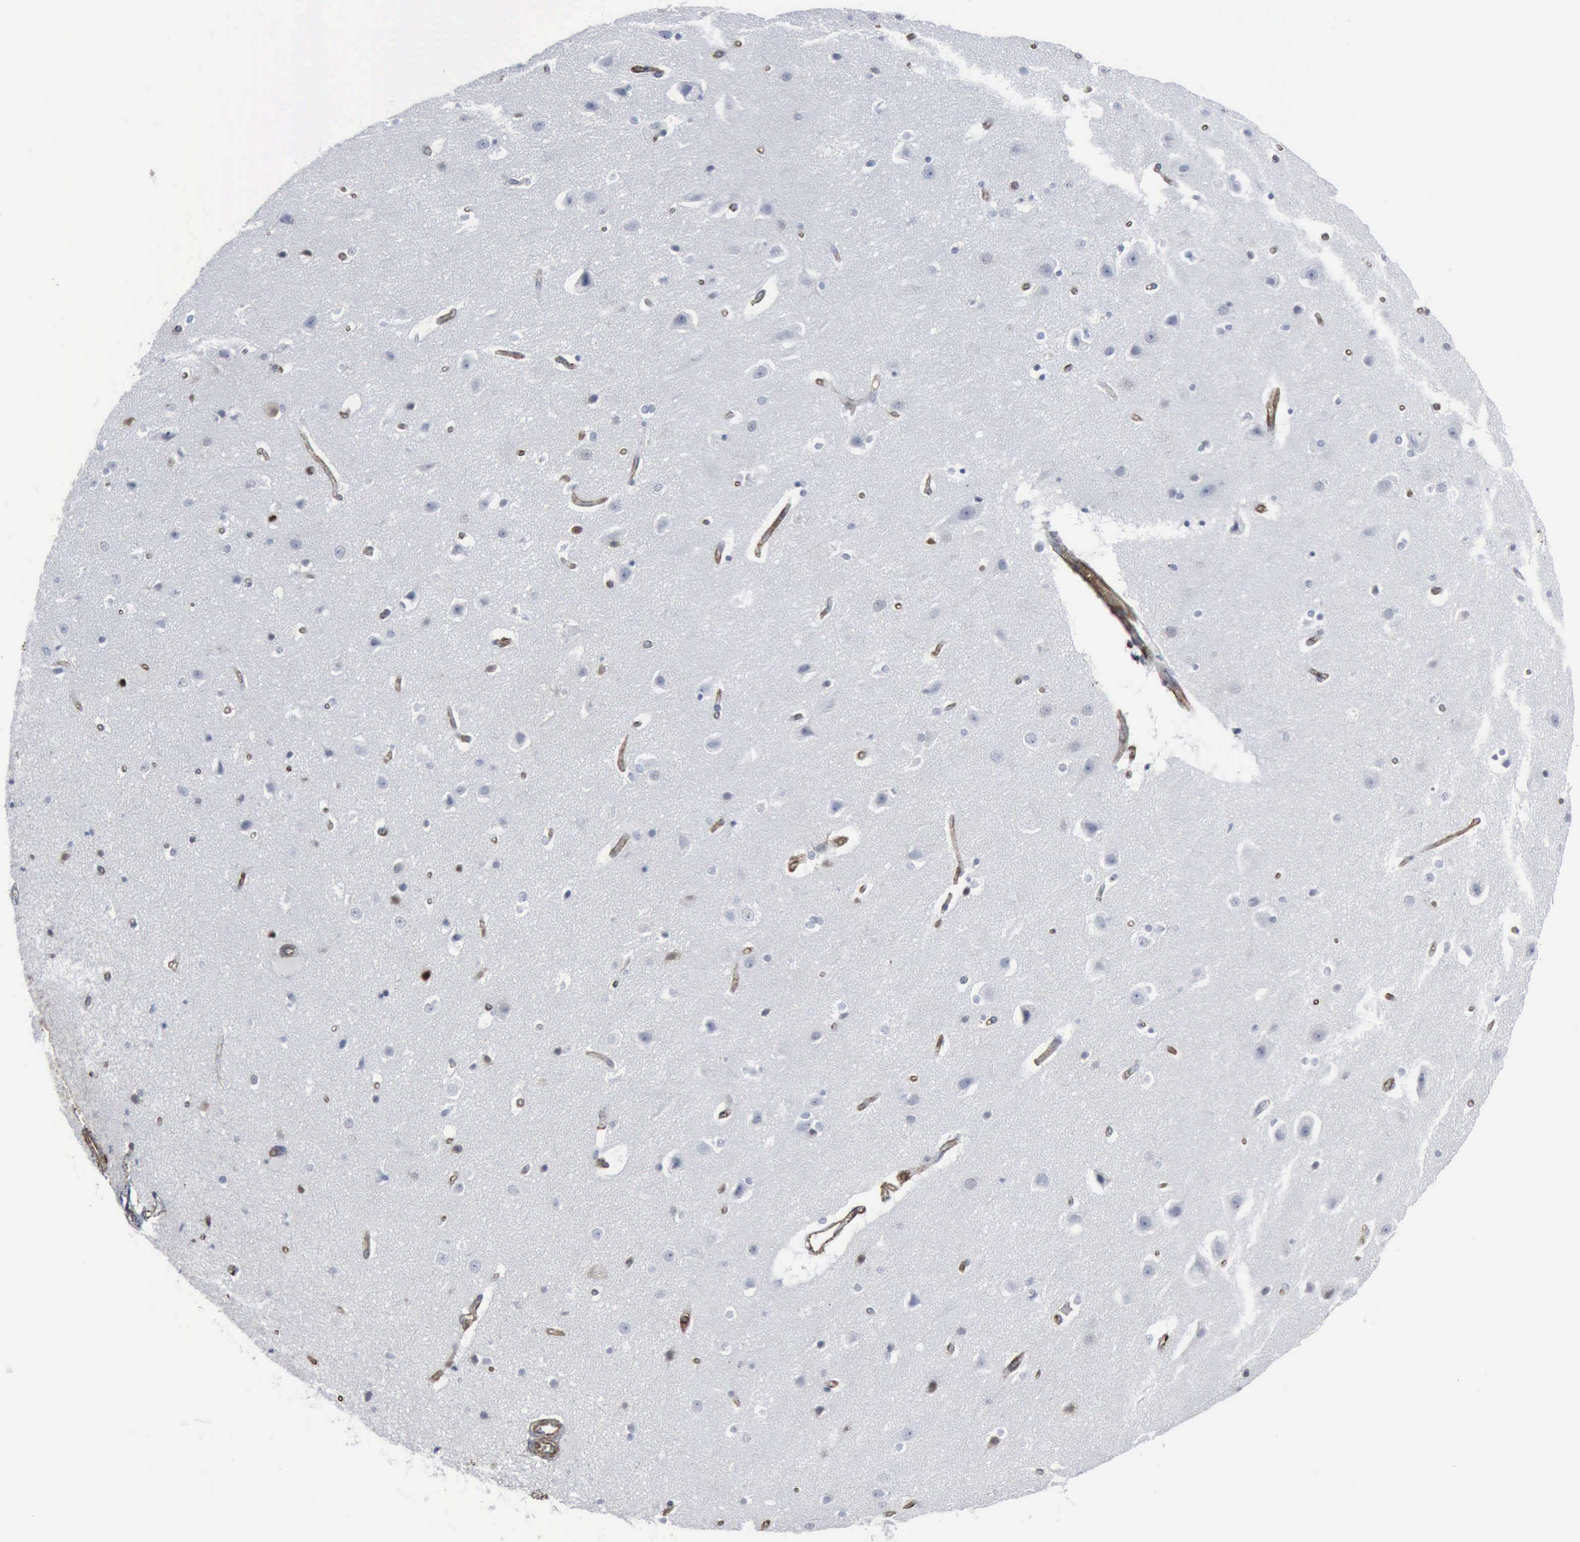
{"staining": {"intensity": "moderate", "quantity": "<25%", "location": "nuclear"}, "tissue": "caudate", "cell_type": "Glial cells", "image_type": "normal", "snomed": [{"axis": "morphology", "description": "Normal tissue, NOS"}, {"axis": "topography", "description": "Lateral ventricle wall"}], "caption": "Approximately <25% of glial cells in normal human caudate show moderate nuclear protein expression as visualized by brown immunohistochemical staining.", "gene": "CCNE1", "patient": {"sex": "female", "age": 54}}